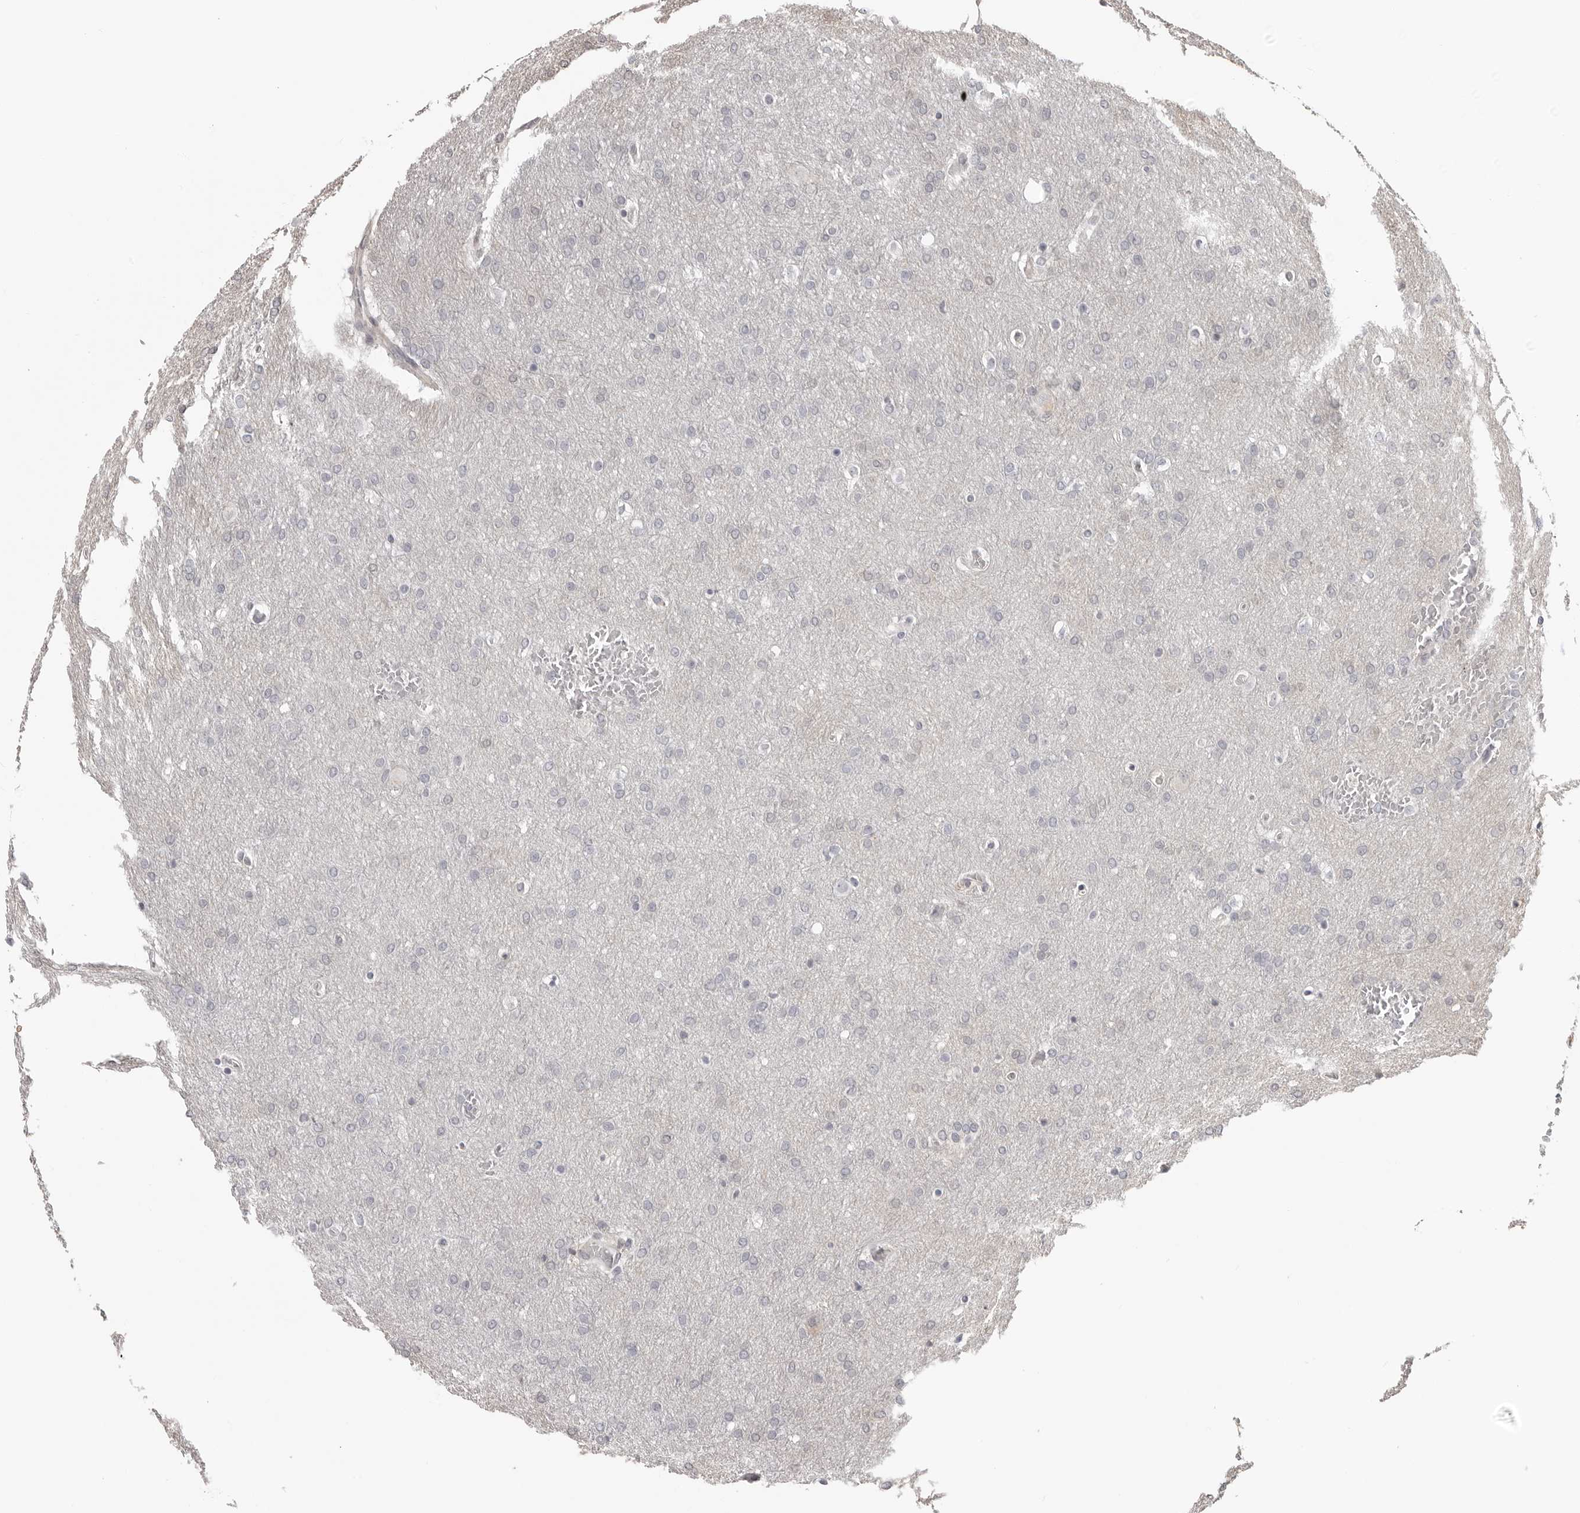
{"staining": {"intensity": "negative", "quantity": "none", "location": "none"}, "tissue": "glioma", "cell_type": "Tumor cells", "image_type": "cancer", "snomed": [{"axis": "morphology", "description": "Glioma, malignant, Low grade"}, {"axis": "topography", "description": "Brain"}], "caption": "Tumor cells are negative for brown protein staining in malignant glioma (low-grade).", "gene": "IDO1", "patient": {"sex": "female", "age": 37}}